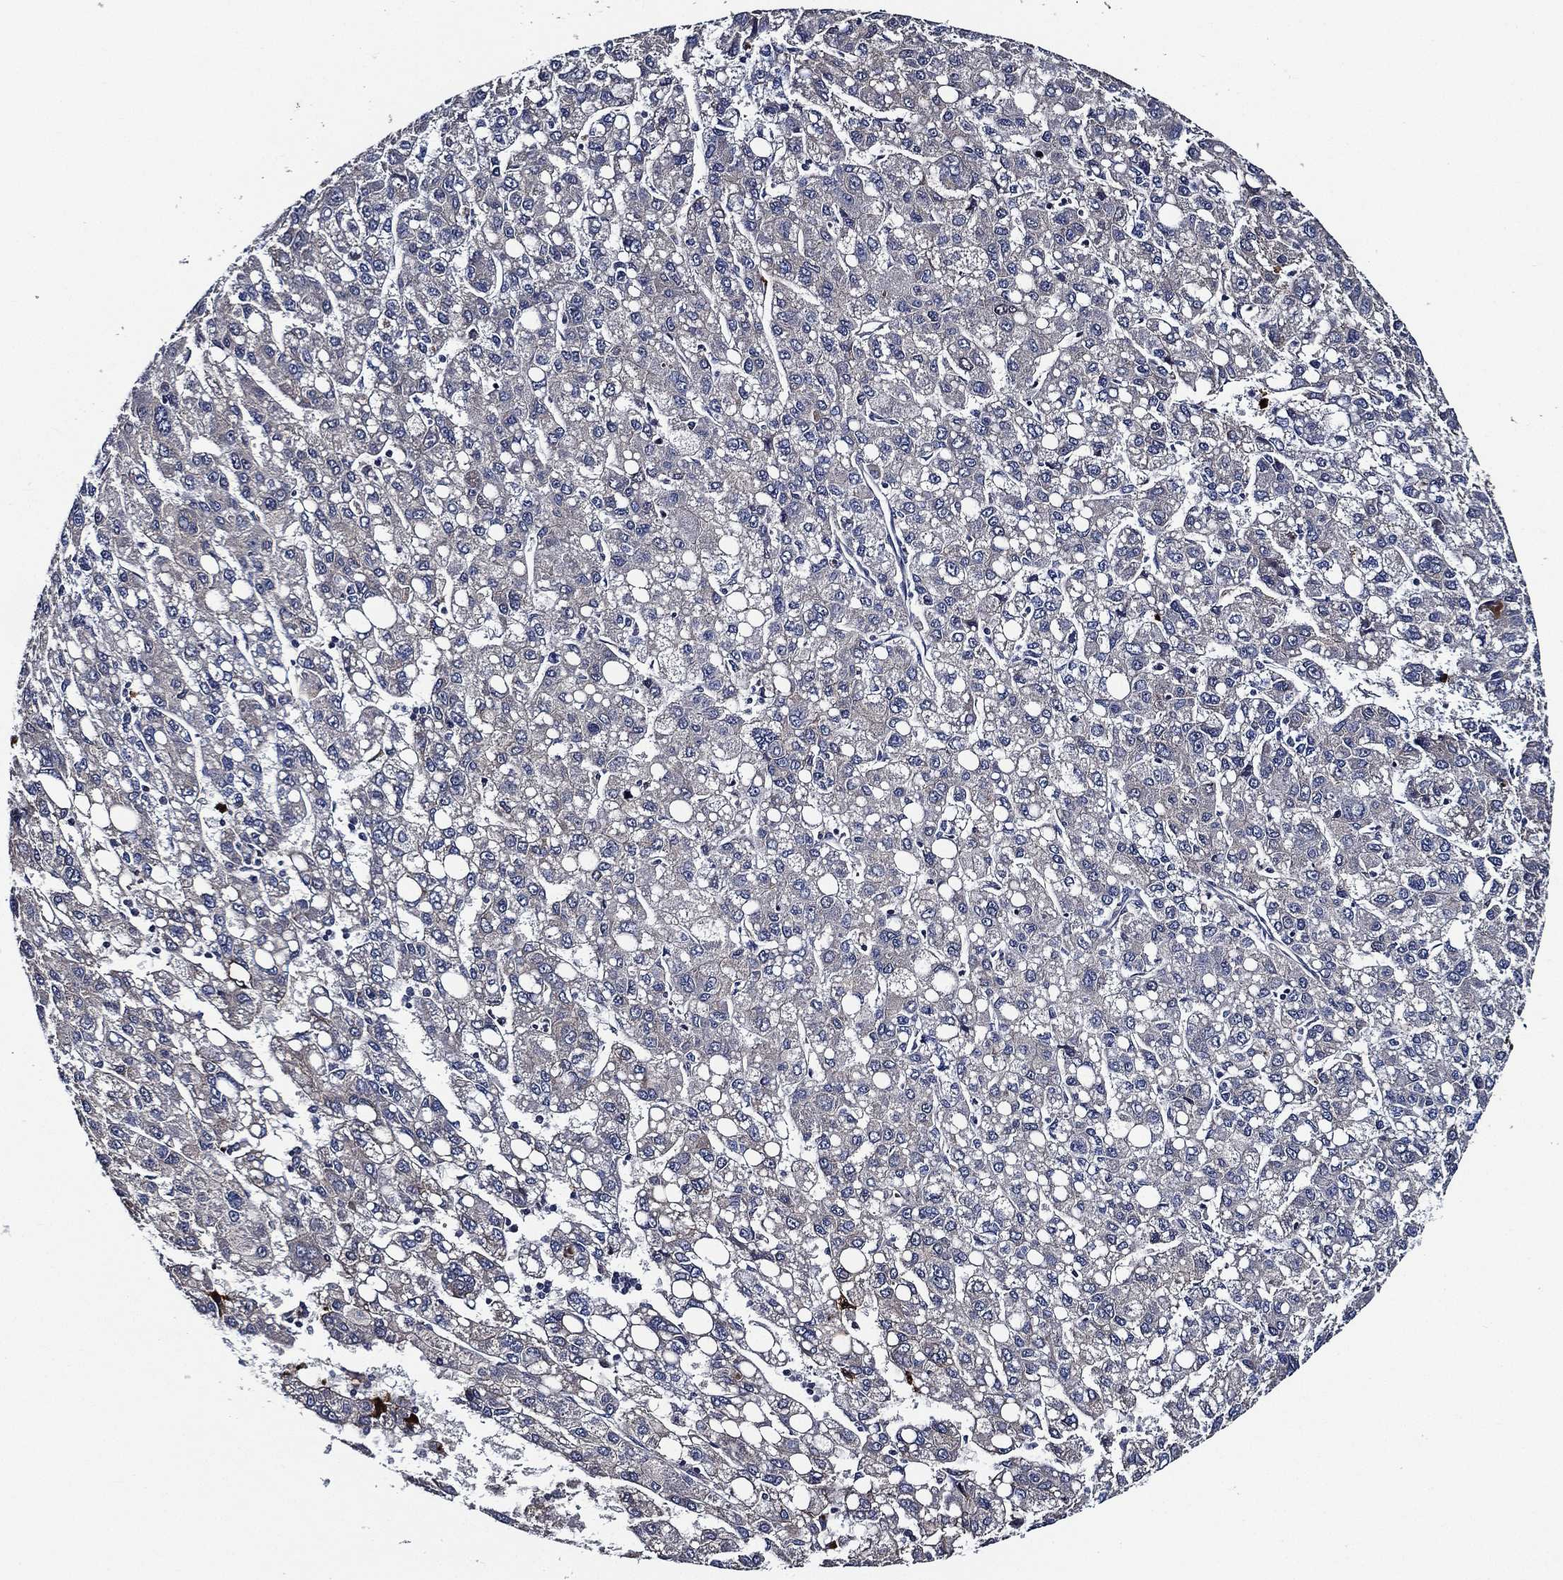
{"staining": {"intensity": "negative", "quantity": "none", "location": "none"}, "tissue": "liver cancer", "cell_type": "Tumor cells", "image_type": "cancer", "snomed": [{"axis": "morphology", "description": "Carcinoma, Hepatocellular, NOS"}, {"axis": "topography", "description": "Liver"}], "caption": "Tumor cells show no significant protein expression in liver hepatocellular carcinoma. (DAB IHC with hematoxylin counter stain).", "gene": "KIF20B", "patient": {"sex": "female", "age": 82}}